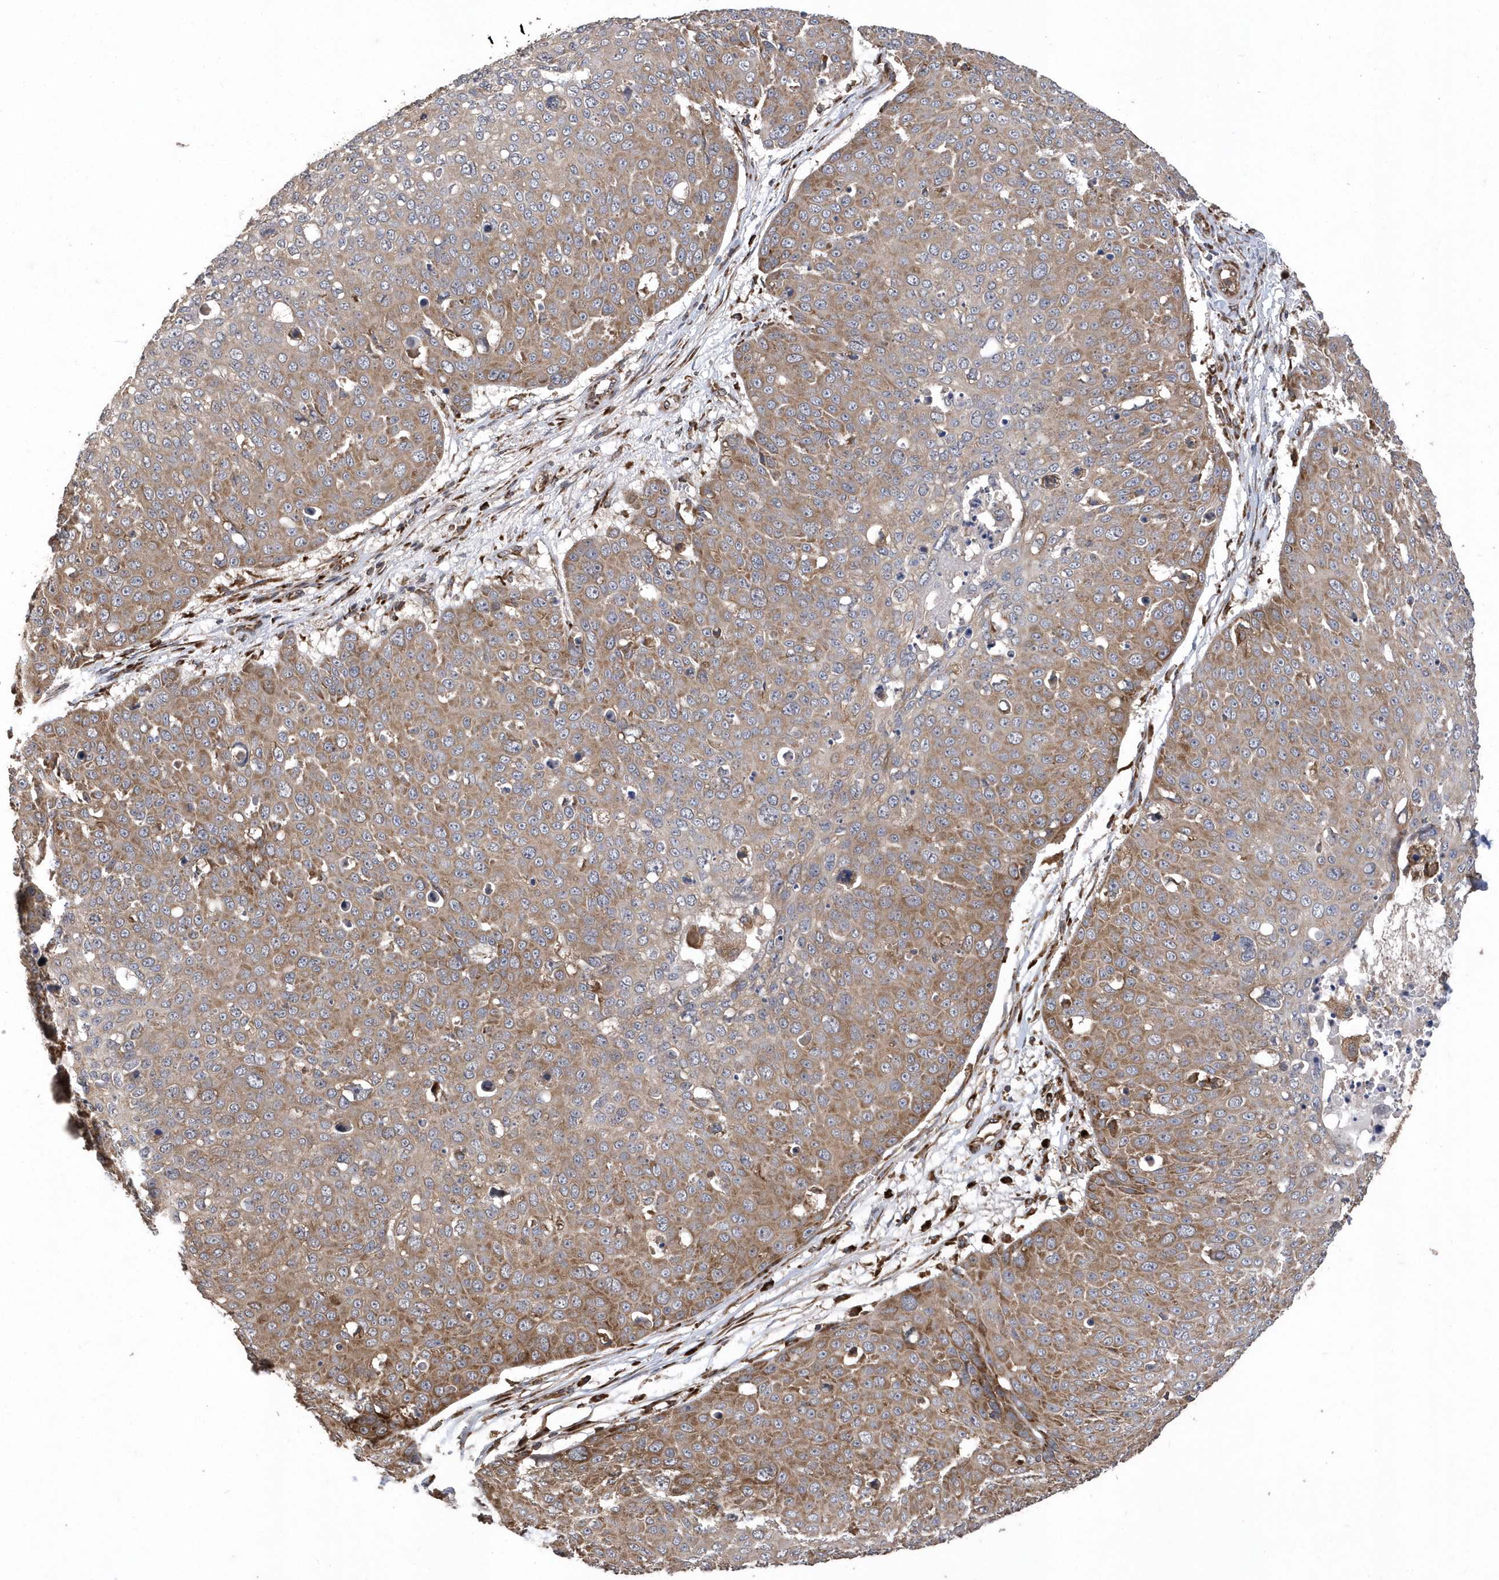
{"staining": {"intensity": "moderate", "quantity": ">75%", "location": "cytoplasmic/membranous"}, "tissue": "skin cancer", "cell_type": "Tumor cells", "image_type": "cancer", "snomed": [{"axis": "morphology", "description": "Squamous cell carcinoma, NOS"}, {"axis": "topography", "description": "Skin"}], "caption": "Tumor cells show medium levels of moderate cytoplasmic/membranous staining in about >75% of cells in skin cancer (squamous cell carcinoma).", "gene": "WASHC5", "patient": {"sex": "male", "age": 71}}